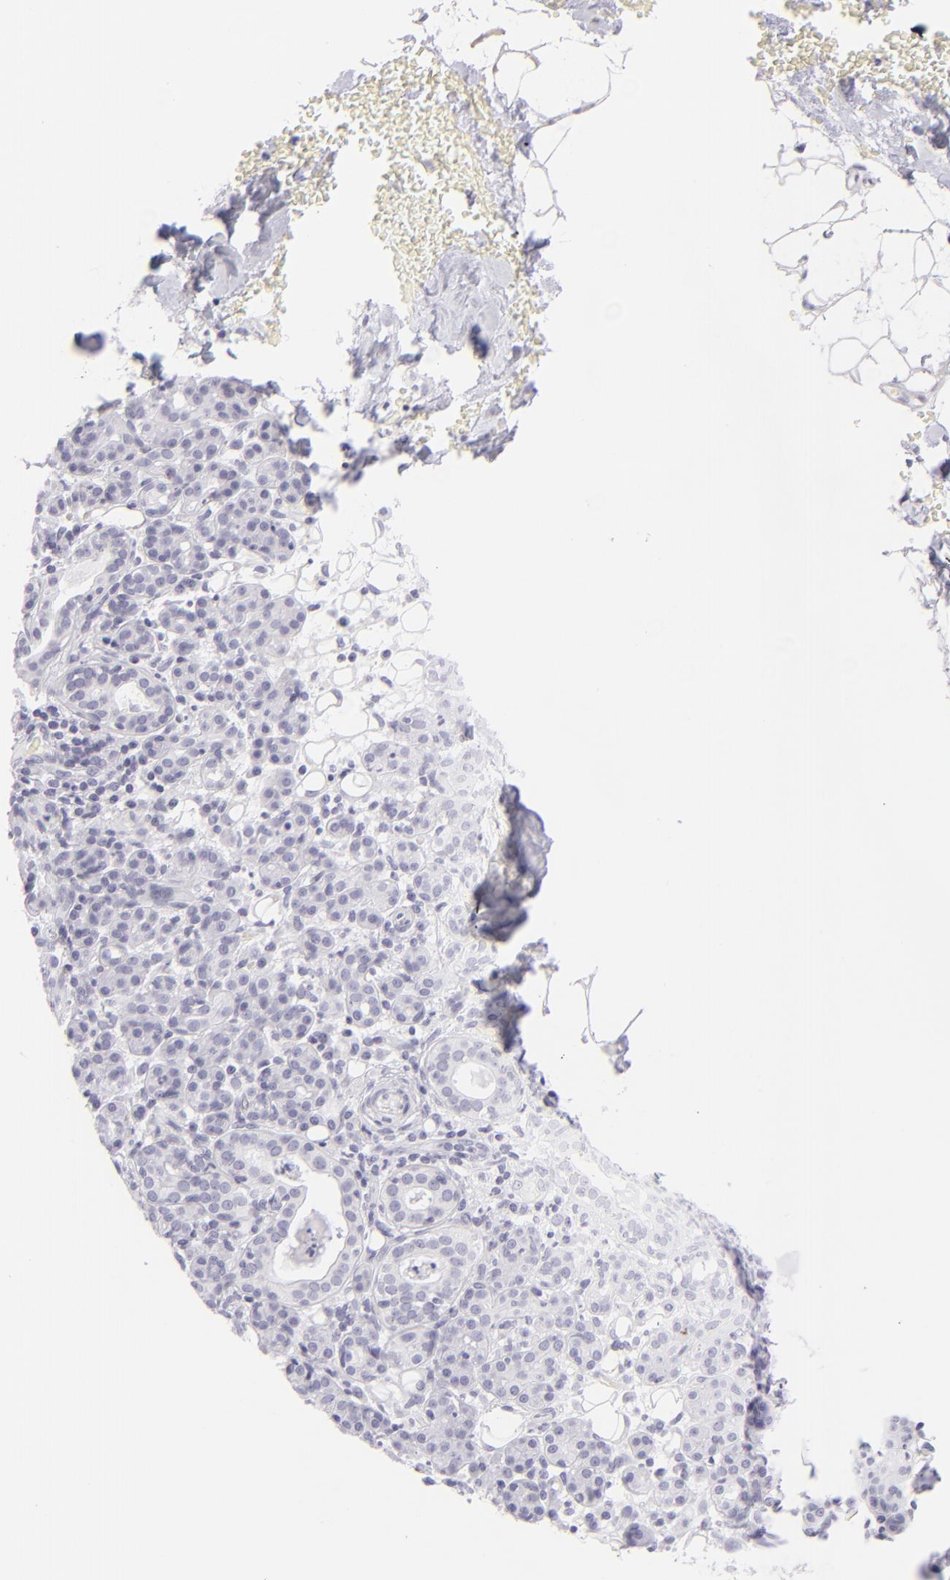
{"staining": {"intensity": "negative", "quantity": "none", "location": "none"}, "tissue": "skin cancer", "cell_type": "Tumor cells", "image_type": "cancer", "snomed": [{"axis": "morphology", "description": "Squamous cell carcinoma, NOS"}, {"axis": "topography", "description": "Skin"}], "caption": "This is an IHC micrograph of skin cancer (squamous cell carcinoma). There is no staining in tumor cells.", "gene": "FCER2", "patient": {"sex": "male", "age": 84}}